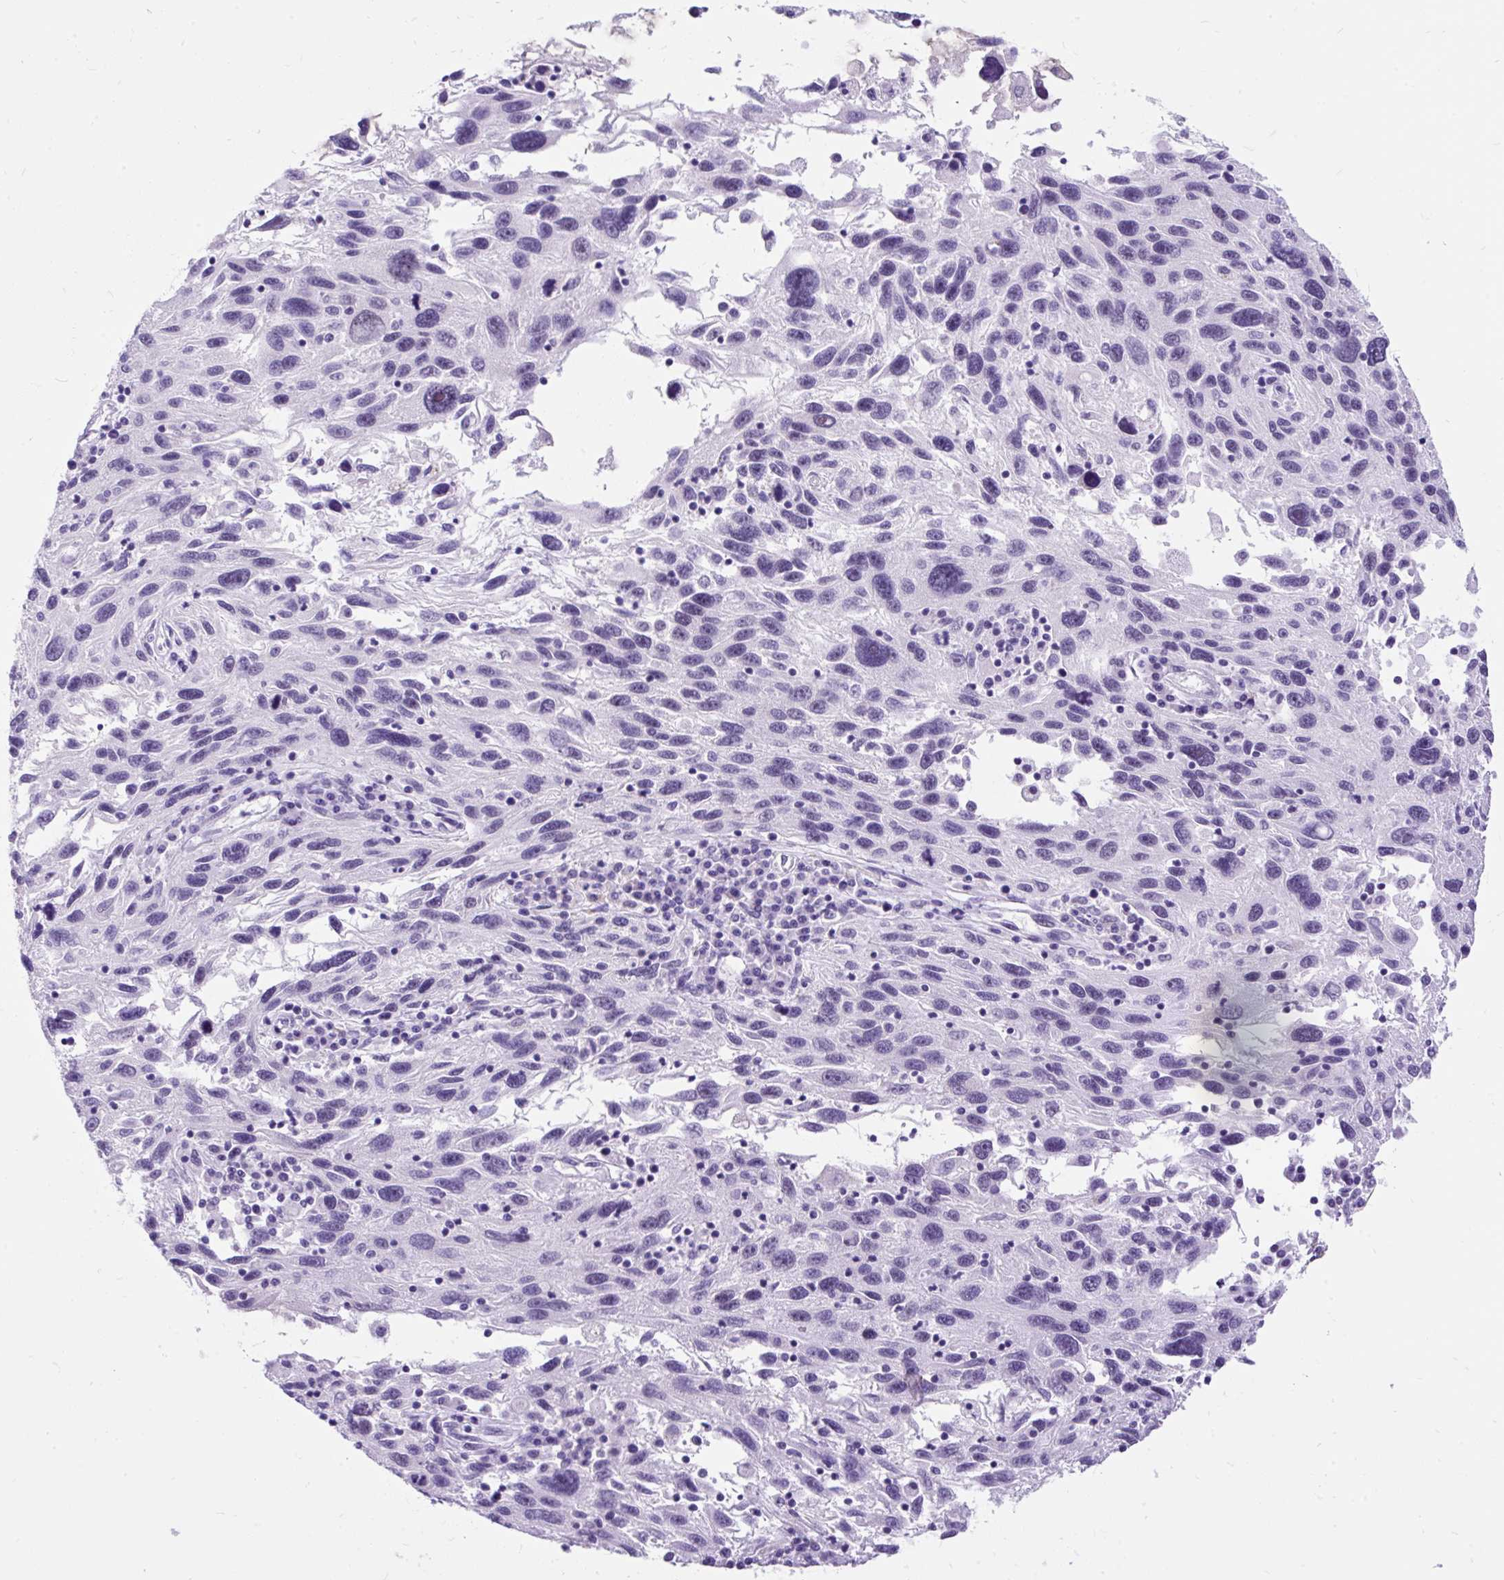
{"staining": {"intensity": "negative", "quantity": "none", "location": "none"}, "tissue": "melanoma", "cell_type": "Tumor cells", "image_type": "cancer", "snomed": [{"axis": "morphology", "description": "Malignant melanoma, NOS"}, {"axis": "topography", "description": "Skin"}], "caption": "Protein analysis of malignant melanoma shows no significant staining in tumor cells.", "gene": "SCGB1A1", "patient": {"sex": "male", "age": 53}}